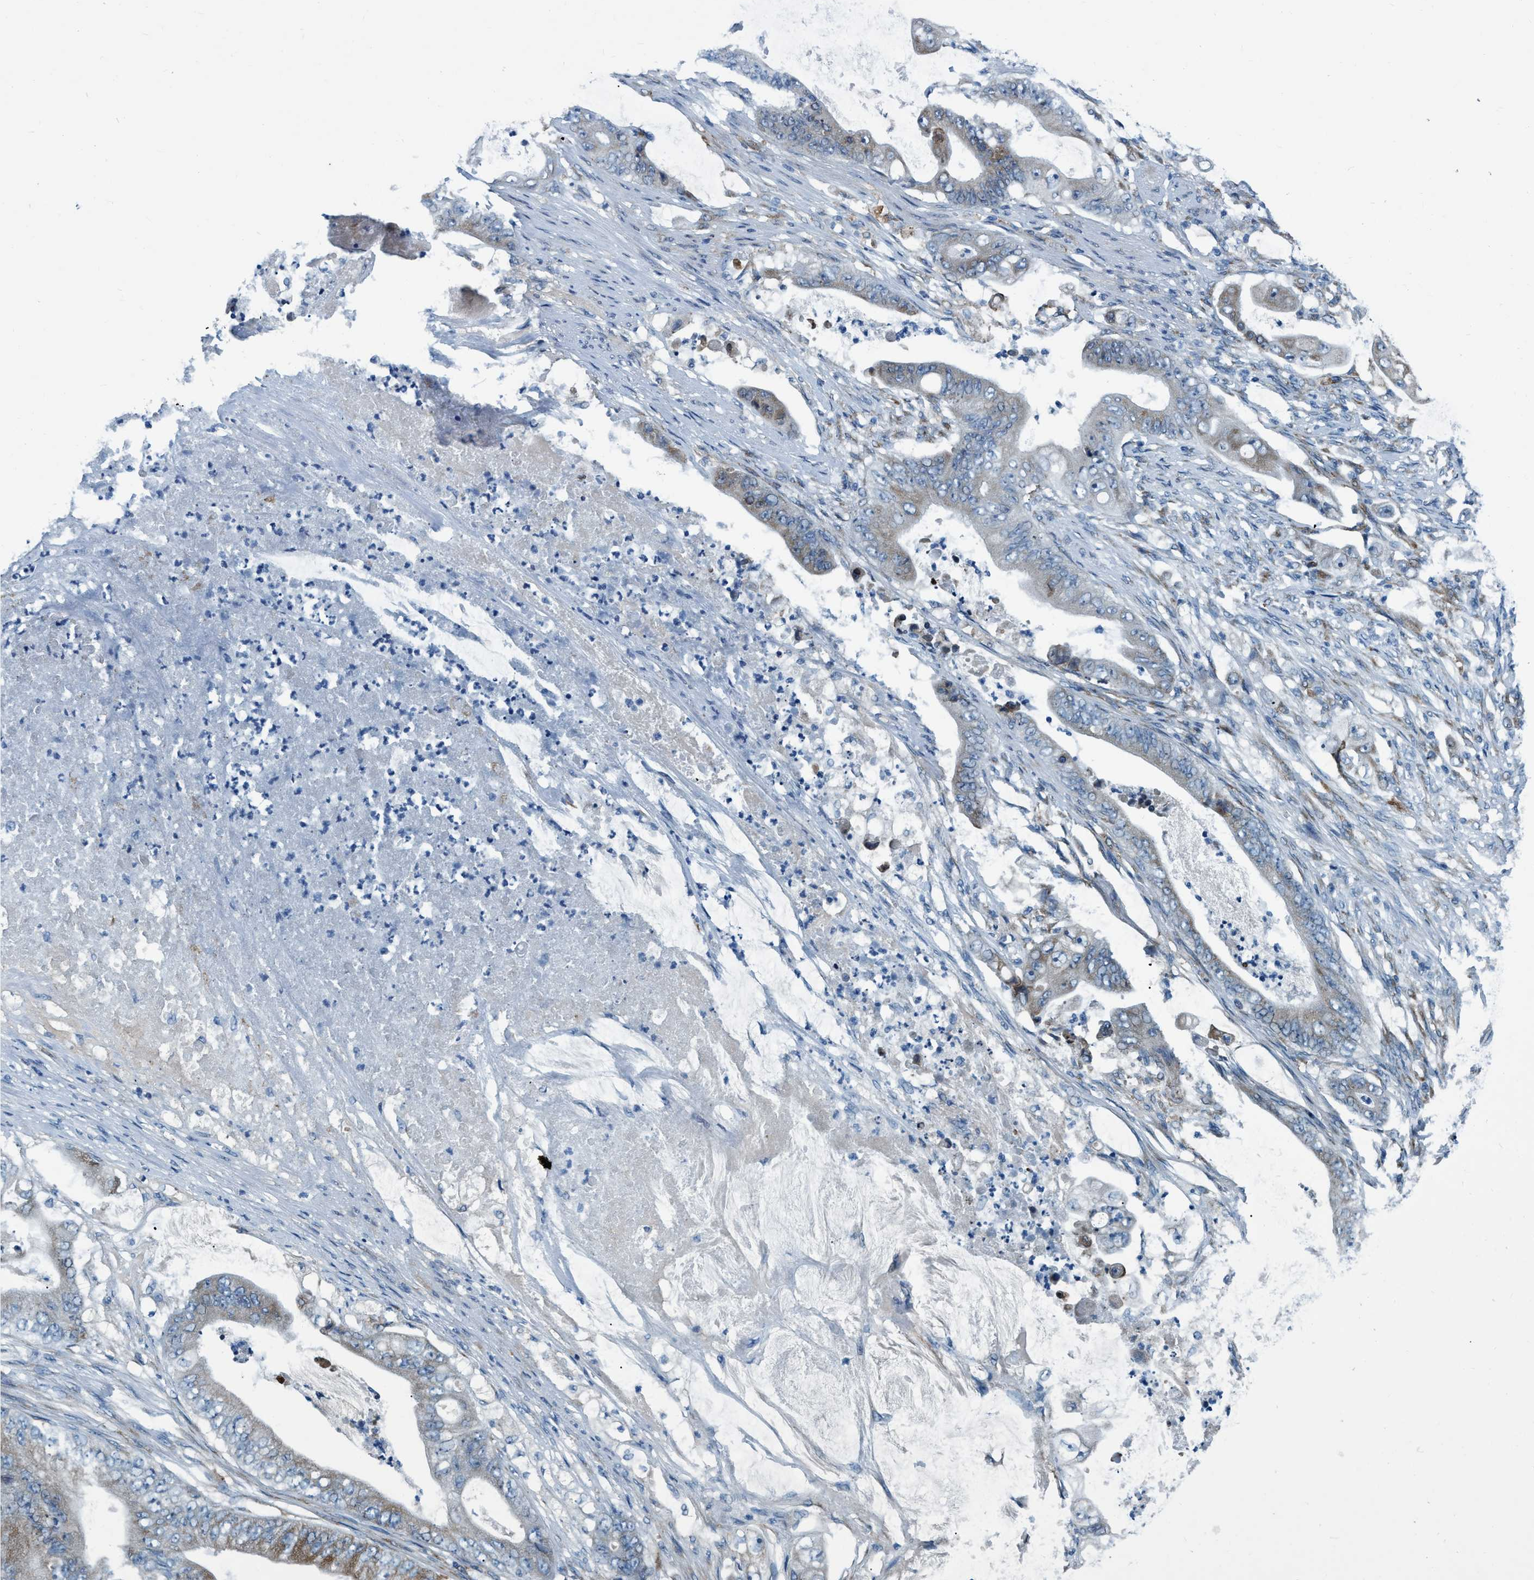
{"staining": {"intensity": "weak", "quantity": "<25%", "location": "cytoplasmic/membranous"}, "tissue": "stomach cancer", "cell_type": "Tumor cells", "image_type": "cancer", "snomed": [{"axis": "morphology", "description": "Adenocarcinoma, NOS"}, {"axis": "topography", "description": "Stomach"}], "caption": "This image is of stomach cancer stained with IHC to label a protein in brown with the nuclei are counter-stained blue. There is no expression in tumor cells. (DAB (3,3'-diaminobenzidine) IHC visualized using brightfield microscopy, high magnification).", "gene": "ARMC9", "patient": {"sex": "female", "age": 73}}